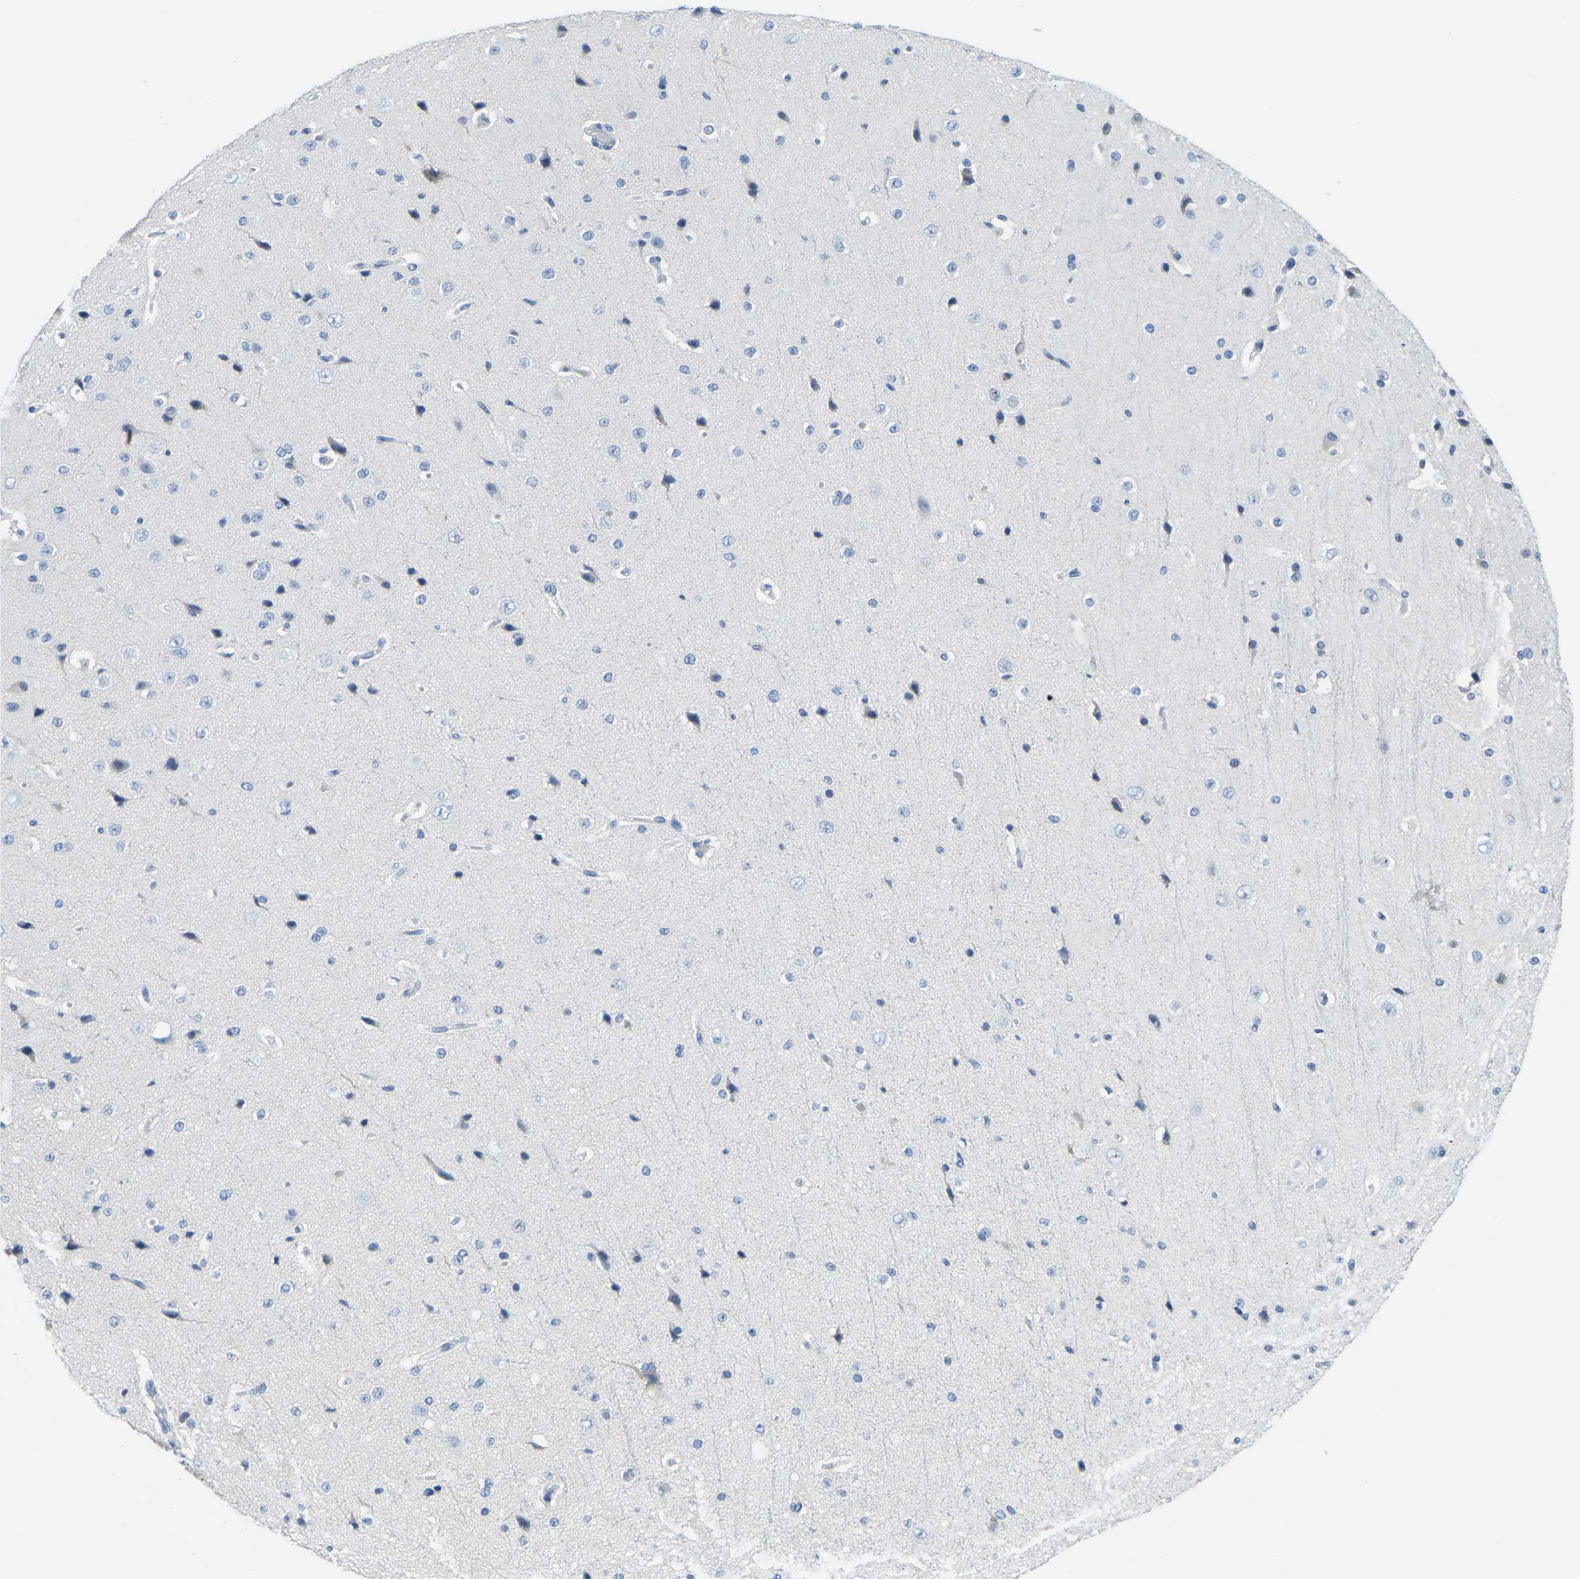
{"staining": {"intensity": "negative", "quantity": "none", "location": "none"}, "tissue": "cerebral cortex", "cell_type": "Endothelial cells", "image_type": "normal", "snomed": [{"axis": "morphology", "description": "Normal tissue, NOS"}, {"axis": "morphology", "description": "Developmental malformation"}, {"axis": "topography", "description": "Cerebral cortex"}], "caption": "The immunohistochemistry (IHC) micrograph has no significant staining in endothelial cells of cerebral cortex. Nuclei are stained in blue.", "gene": "FAM3D", "patient": {"sex": "female", "age": 30}}